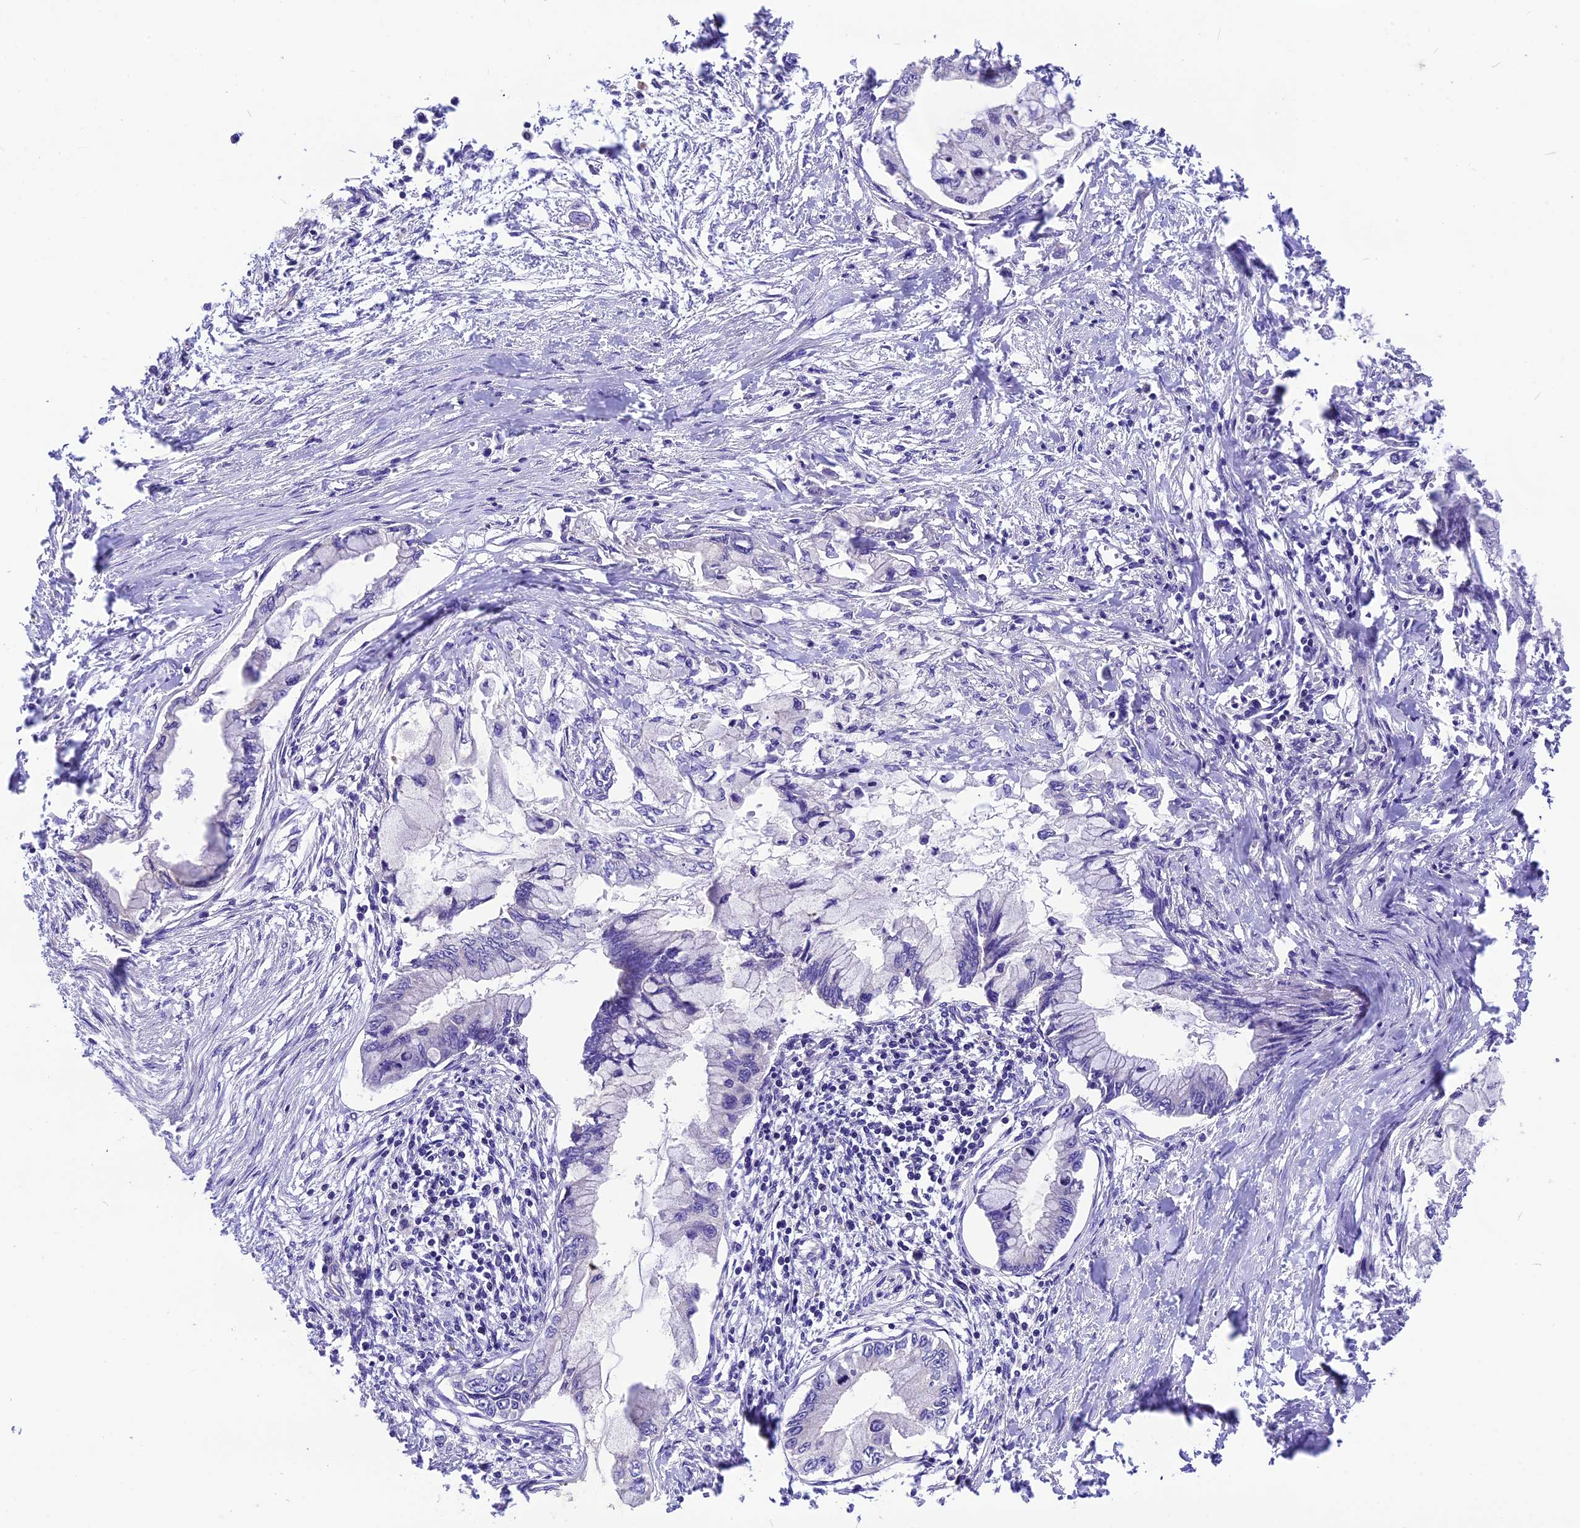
{"staining": {"intensity": "negative", "quantity": "none", "location": "none"}, "tissue": "pancreatic cancer", "cell_type": "Tumor cells", "image_type": "cancer", "snomed": [{"axis": "morphology", "description": "Adenocarcinoma, NOS"}, {"axis": "topography", "description": "Pancreas"}], "caption": "The immunohistochemistry (IHC) micrograph has no significant staining in tumor cells of adenocarcinoma (pancreatic) tissue. (DAB (3,3'-diaminobenzidine) immunohistochemistry visualized using brightfield microscopy, high magnification).", "gene": "ANO3", "patient": {"sex": "male", "age": 48}}